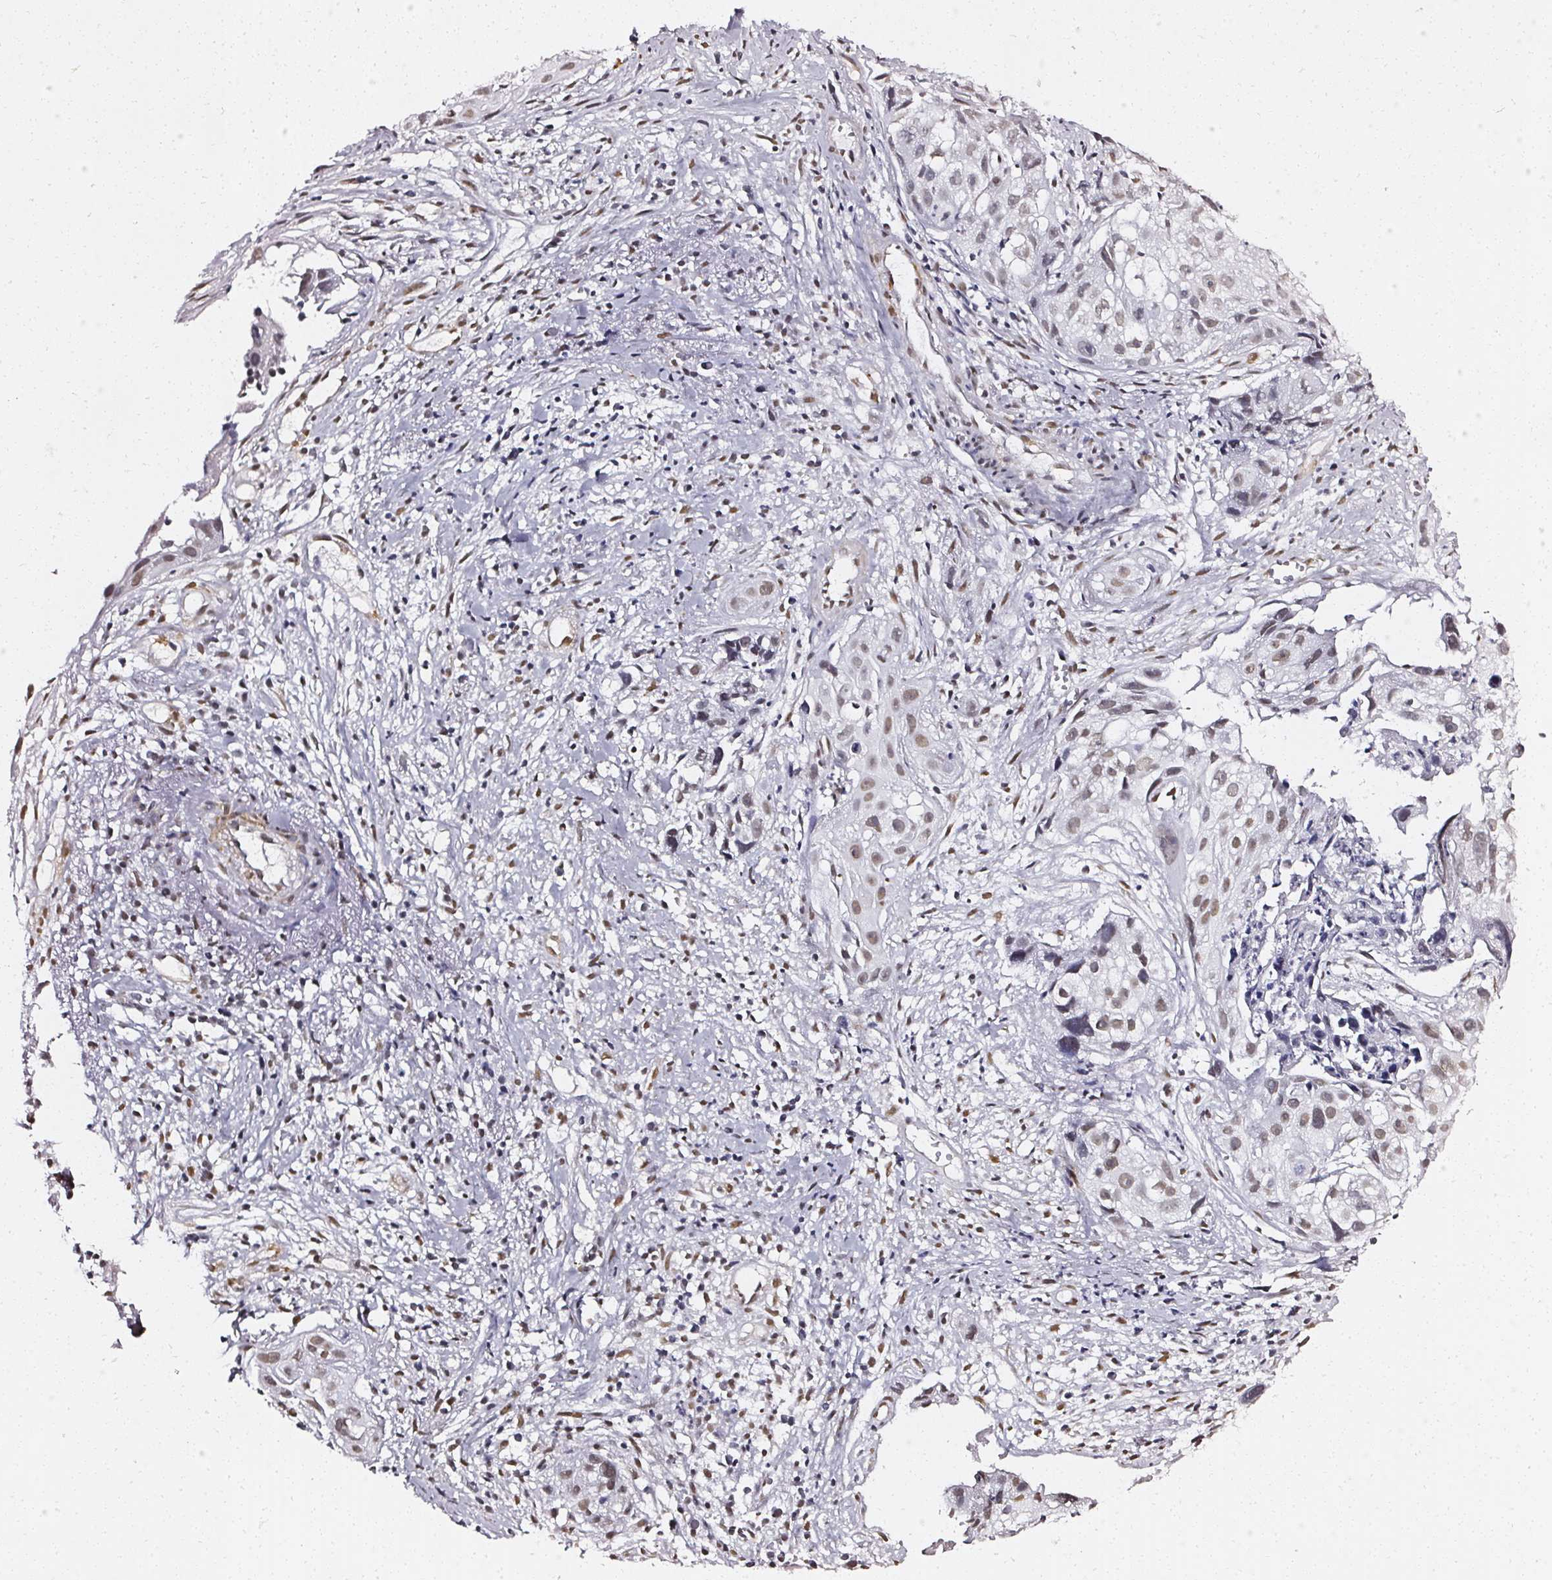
{"staining": {"intensity": "weak", "quantity": ">75%", "location": "nuclear"}, "tissue": "cervical cancer", "cell_type": "Tumor cells", "image_type": "cancer", "snomed": [{"axis": "morphology", "description": "Squamous cell carcinoma, NOS"}, {"axis": "topography", "description": "Cervix"}], "caption": "This micrograph demonstrates immunohistochemistry (IHC) staining of human cervical cancer (squamous cell carcinoma), with low weak nuclear staining in approximately >75% of tumor cells.", "gene": "GP6", "patient": {"sex": "female", "age": 53}}